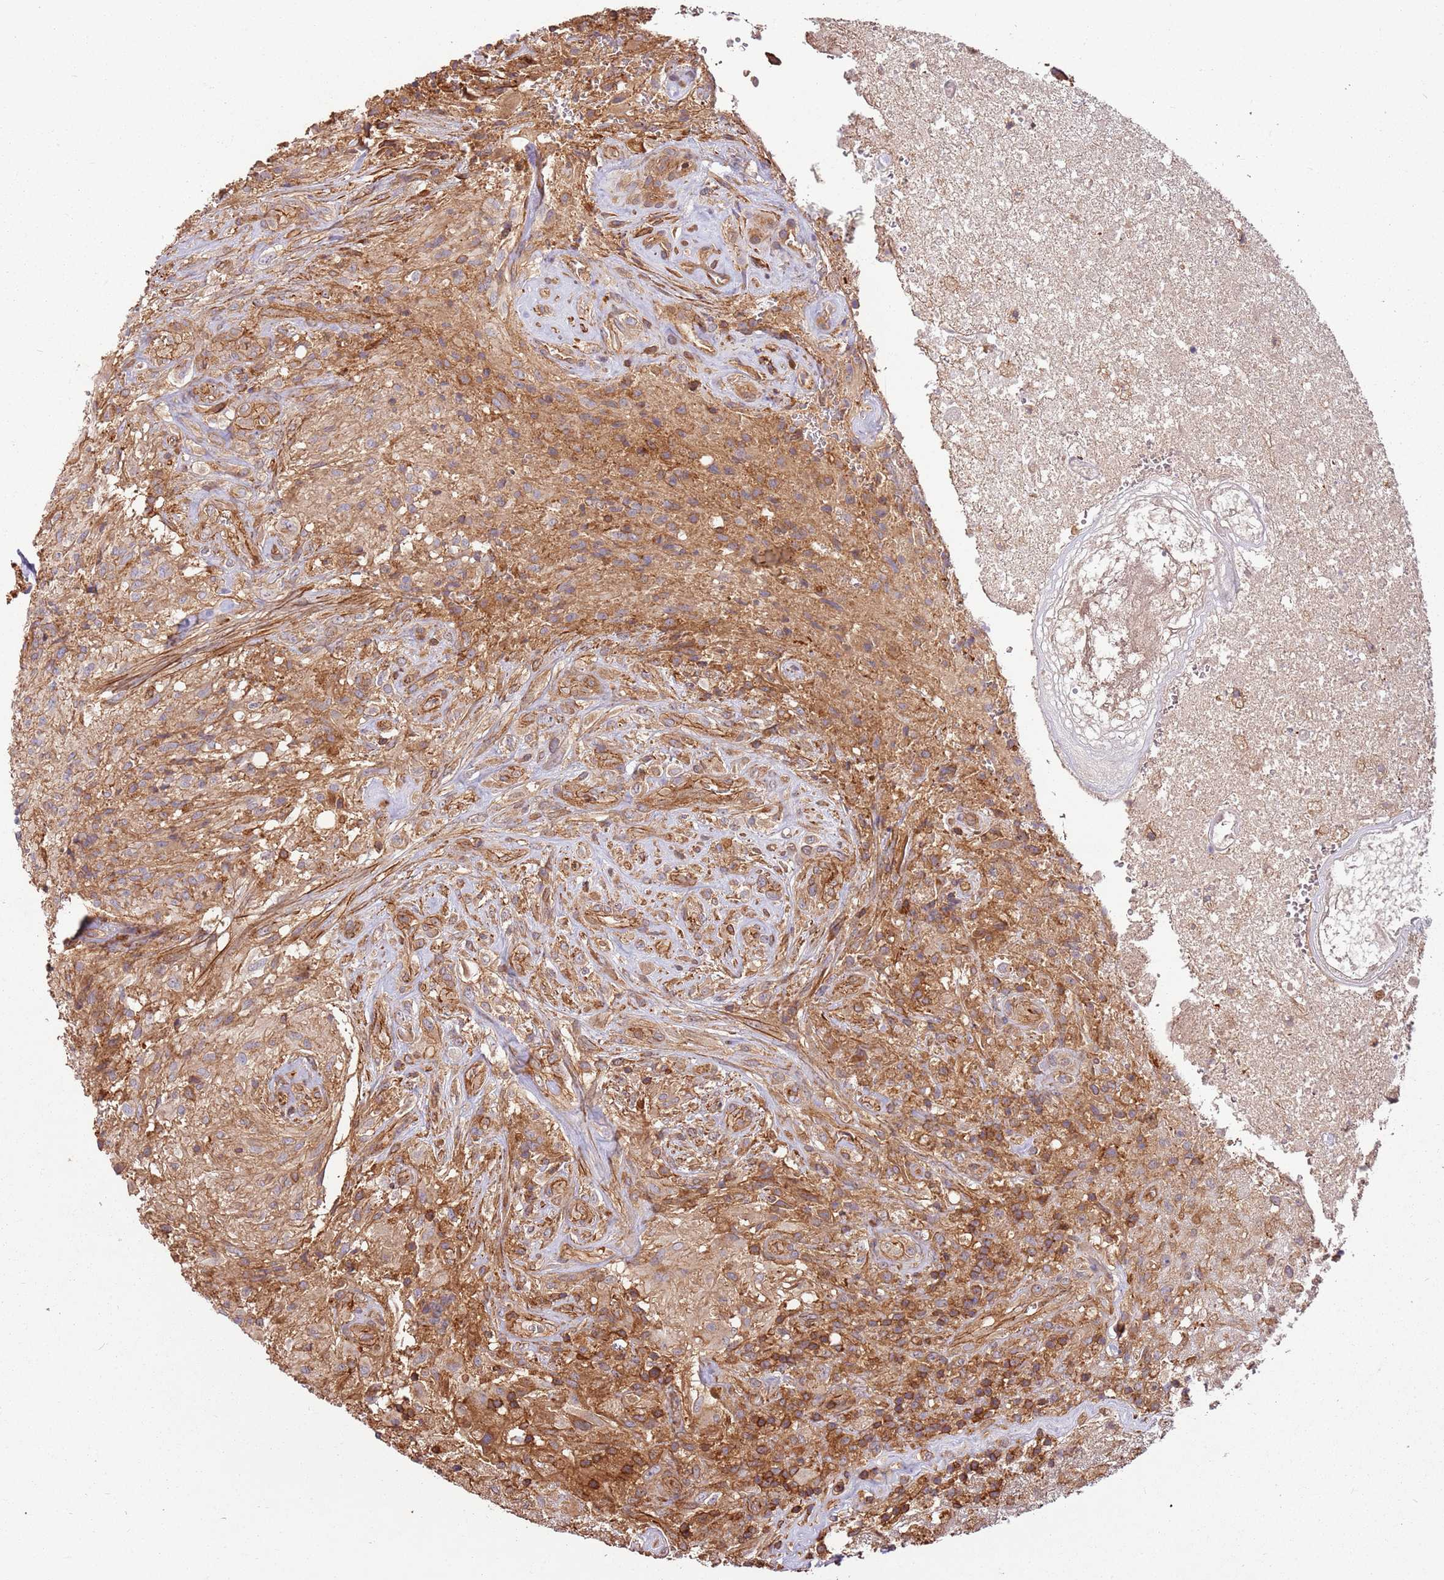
{"staining": {"intensity": "moderate", "quantity": ">75%", "location": "cytoplasmic/membranous"}, "tissue": "glioma", "cell_type": "Tumor cells", "image_type": "cancer", "snomed": [{"axis": "morphology", "description": "Glioma, malignant, High grade"}, {"axis": "topography", "description": "Brain"}], "caption": "Moderate cytoplasmic/membranous protein expression is identified in approximately >75% of tumor cells in glioma.", "gene": "ACVR2A", "patient": {"sex": "male", "age": 56}}